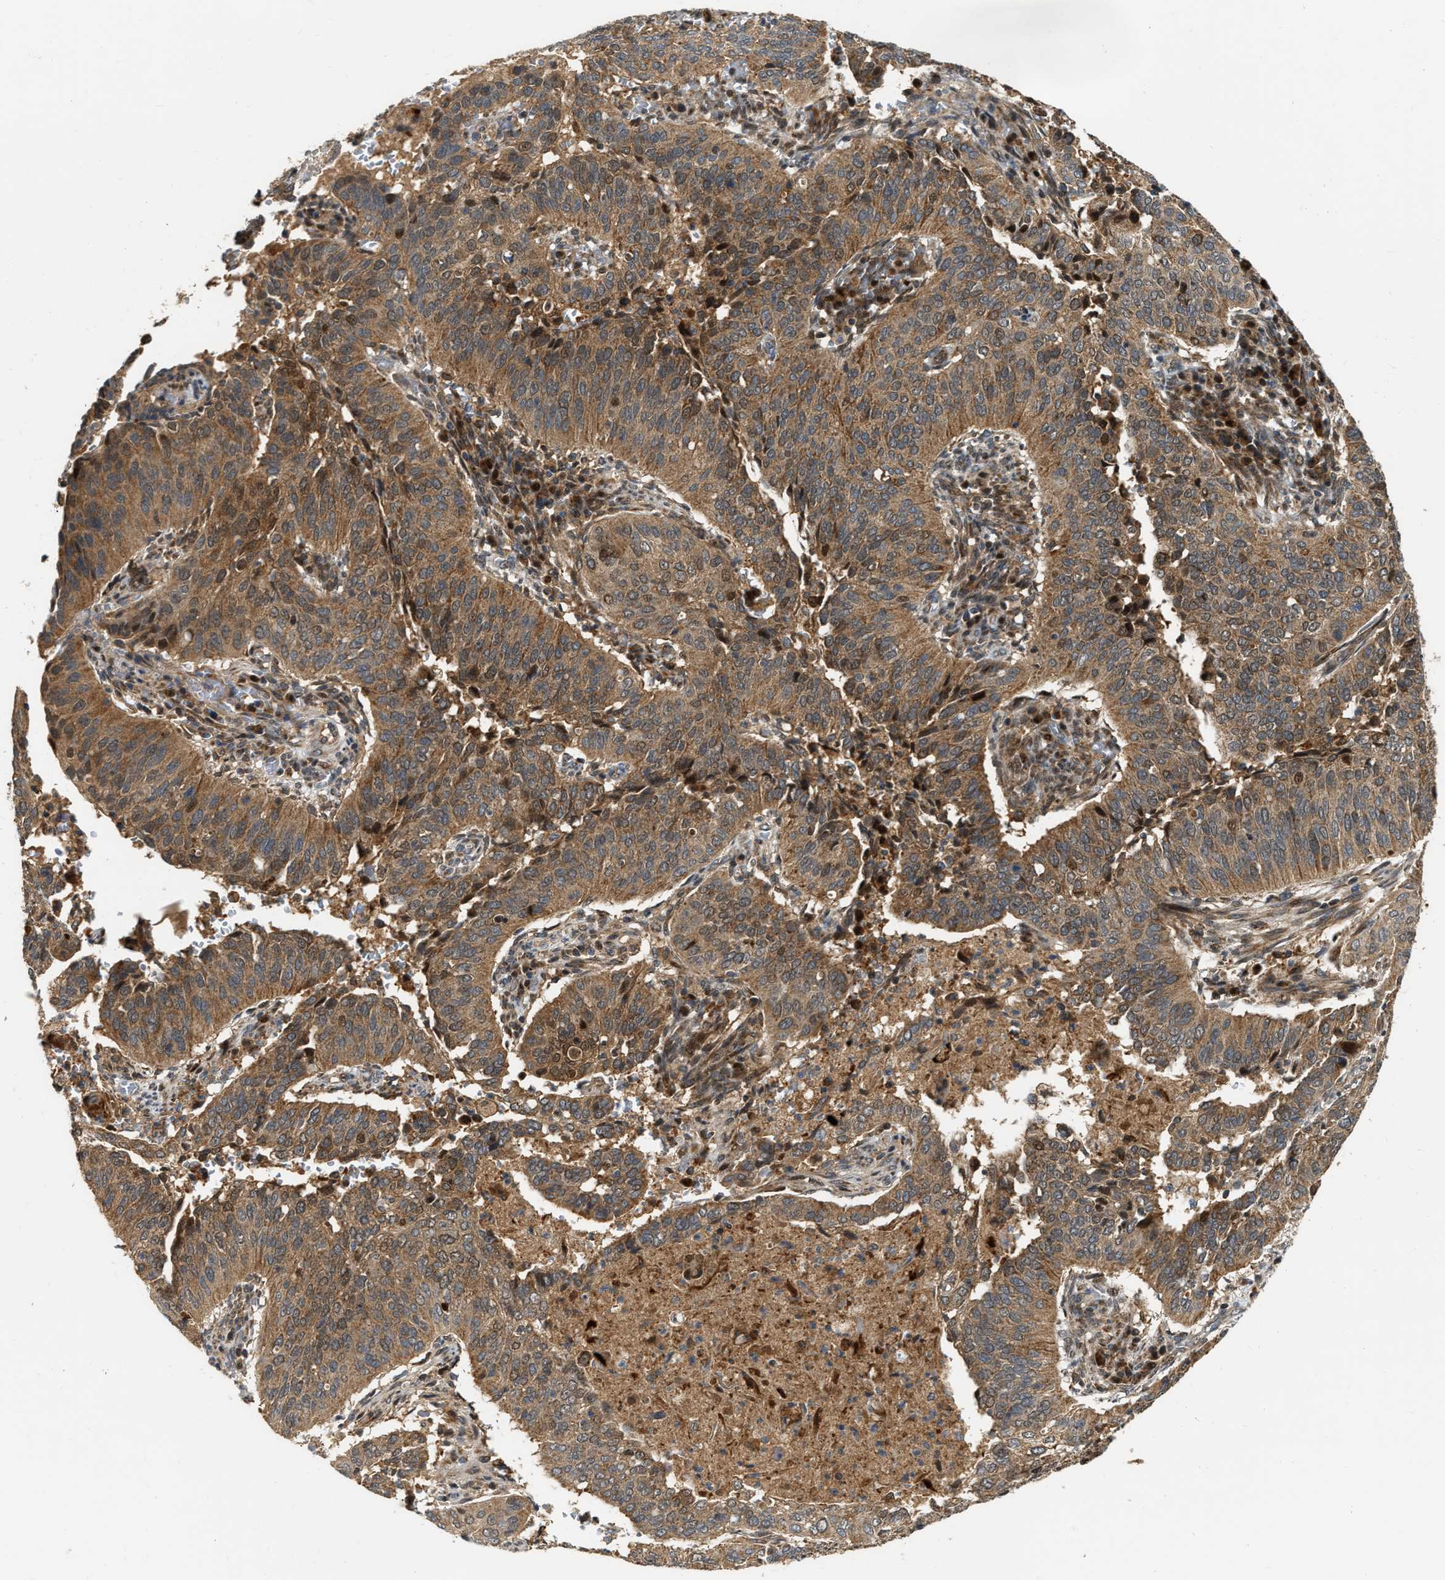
{"staining": {"intensity": "moderate", "quantity": ">75%", "location": "cytoplasmic/membranous"}, "tissue": "cervical cancer", "cell_type": "Tumor cells", "image_type": "cancer", "snomed": [{"axis": "morphology", "description": "Squamous cell carcinoma, NOS"}, {"axis": "topography", "description": "Cervix"}], "caption": "About >75% of tumor cells in cervical squamous cell carcinoma display moderate cytoplasmic/membranous protein expression as visualized by brown immunohistochemical staining.", "gene": "EXTL2", "patient": {"sex": "female", "age": 39}}